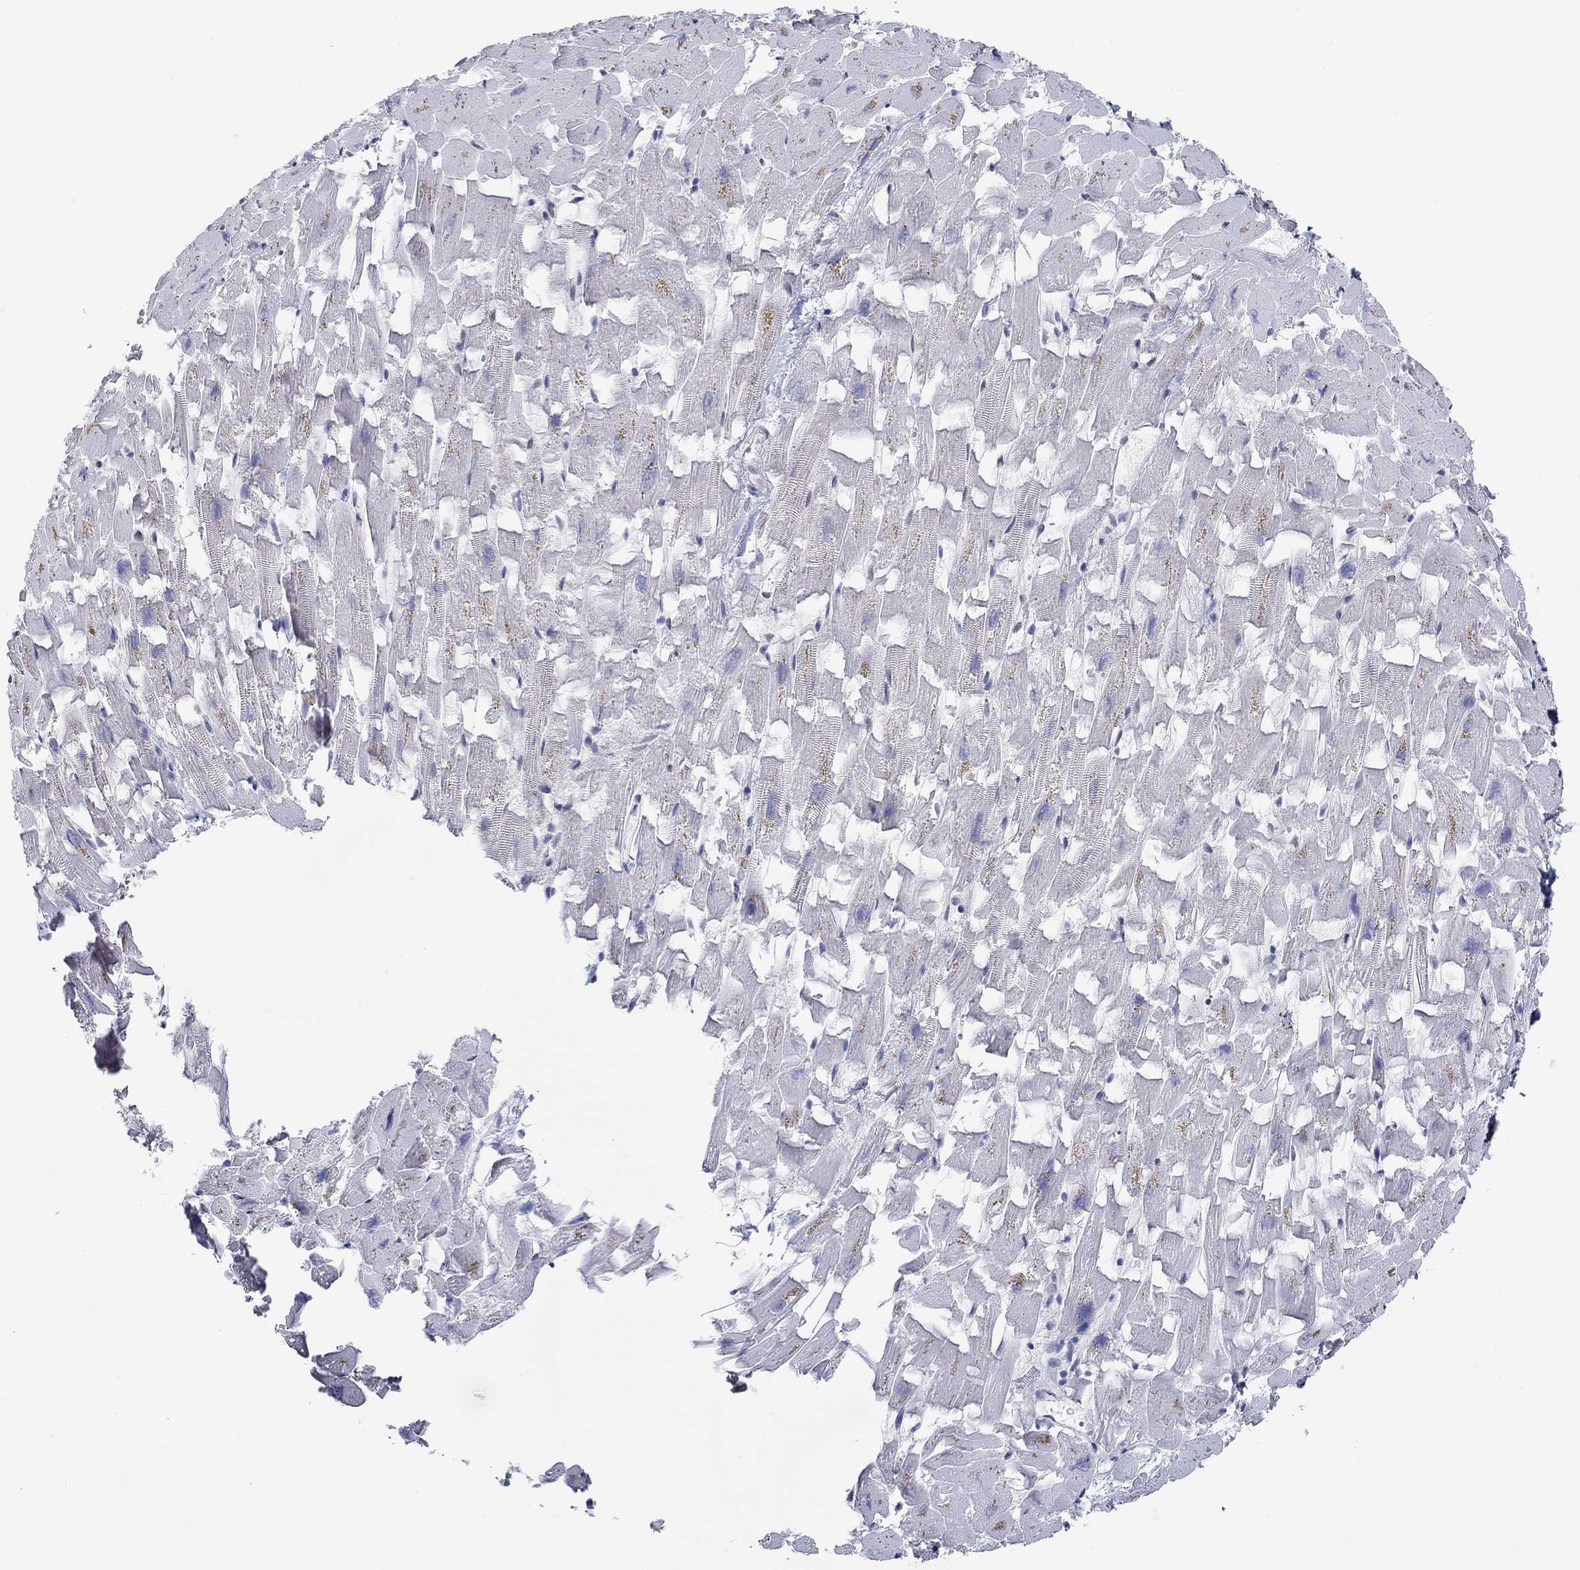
{"staining": {"intensity": "negative", "quantity": "none", "location": "none"}, "tissue": "heart muscle", "cell_type": "Cardiomyocytes", "image_type": "normal", "snomed": [{"axis": "morphology", "description": "Normal tissue, NOS"}, {"axis": "topography", "description": "Heart"}], "caption": "Heart muscle was stained to show a protein in brown. There is no significant staining in cardiomyocytes. The staining is performed using DAB (3,3'-diaminobenzidine) brown chromogen with nuclei counter-stained in using hematoxylin.", "gene": "GATA2", "patient": {"sex": "female", "age": 64}}